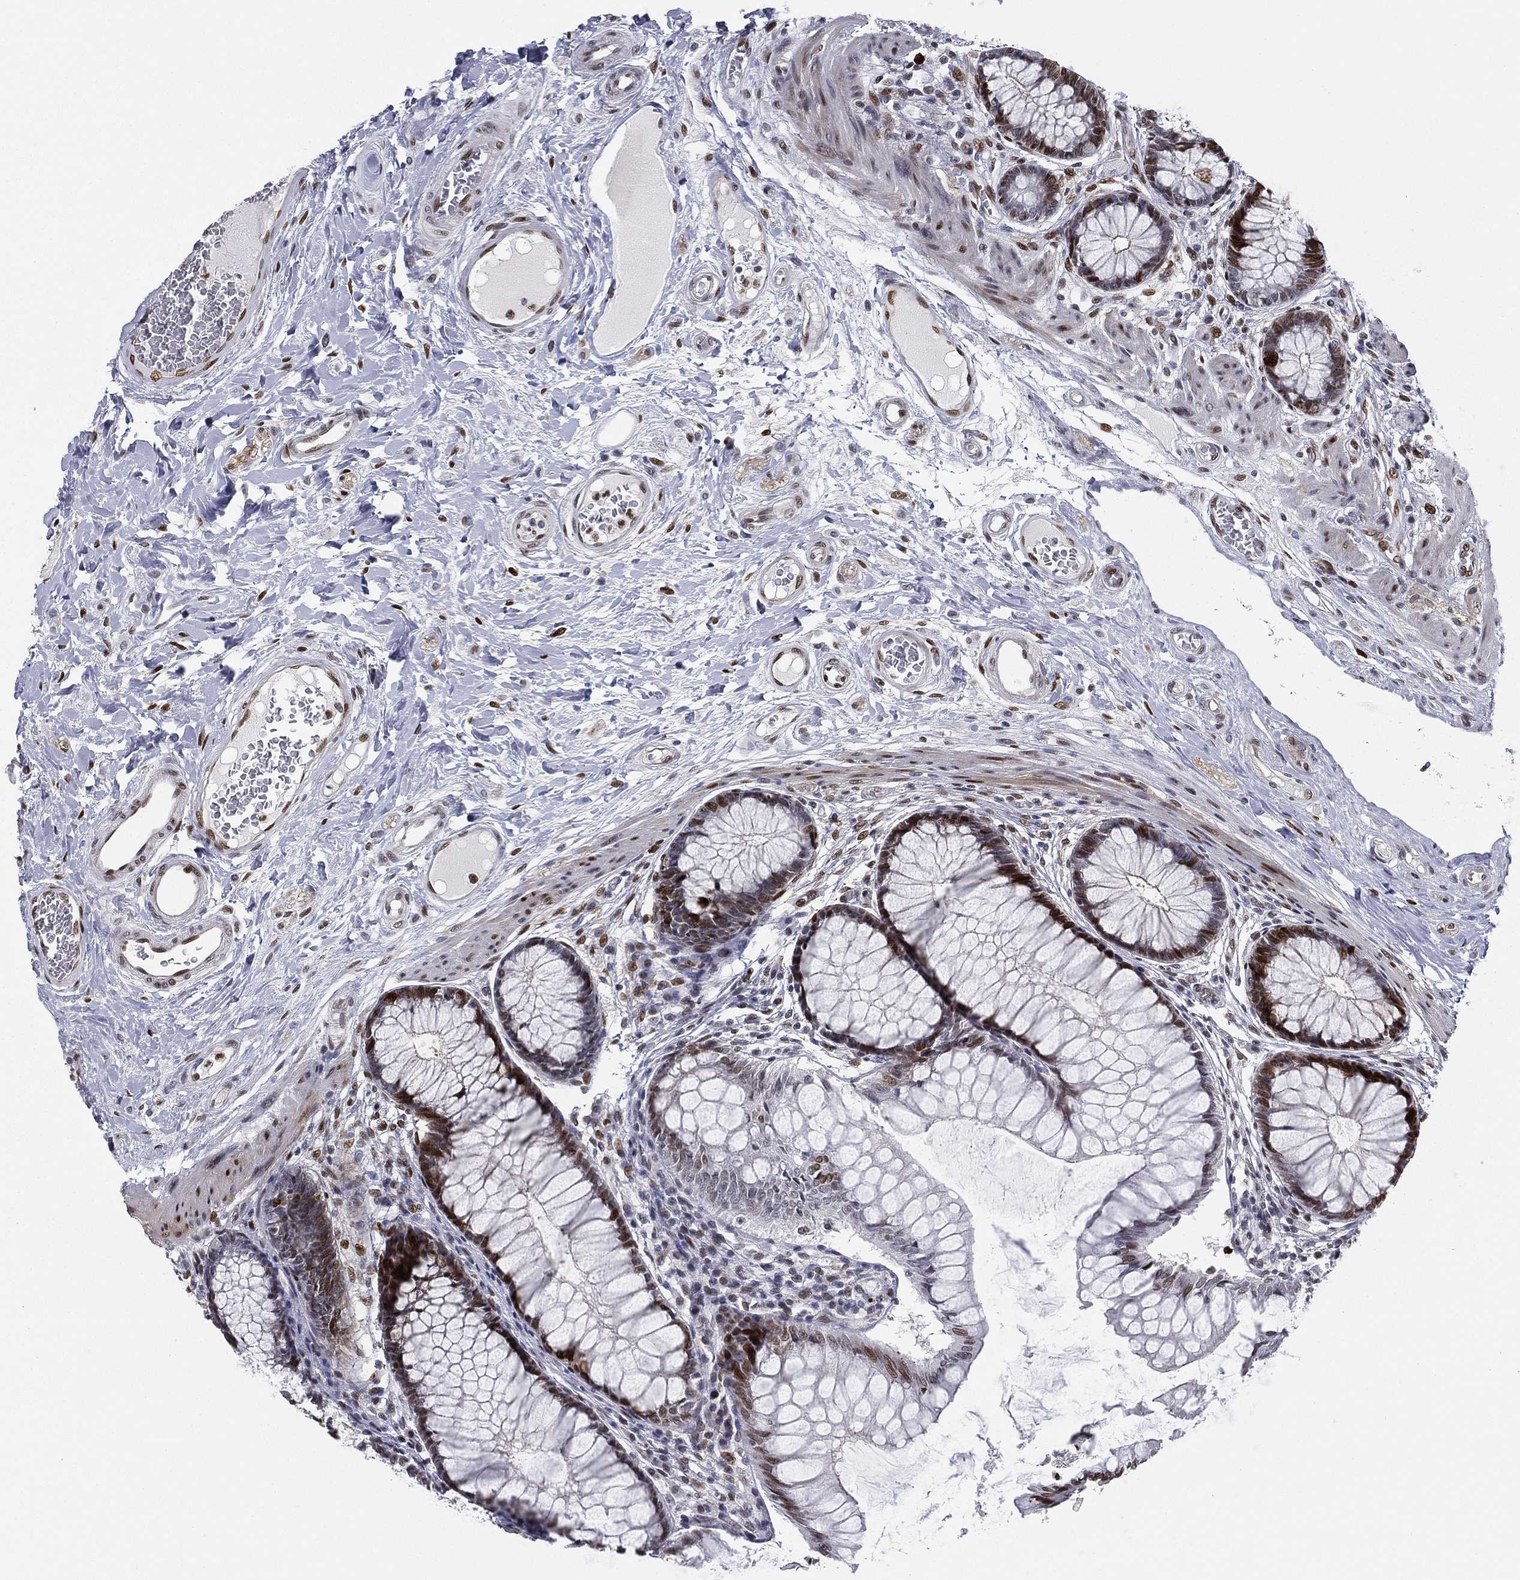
{"staining": {"intensity": "moderate", "quantity": "<25%", "location": "nuclear"}, "tissue": "colon", "cell_type": "Endothelial cells", "image_type": "normal", "snomed": [{"axis": "morphology", "description": "Normal tissue, NOS"}, {"axis": "topography", "description": "Colon"}], "caption": "Protein expression analysis of unremarkable human colon reveals moderate nuclear positivity in approximately <25% of endothelial cells.", "gene": "LMNB1", "patient": {"sex": "female", "age": 65}}